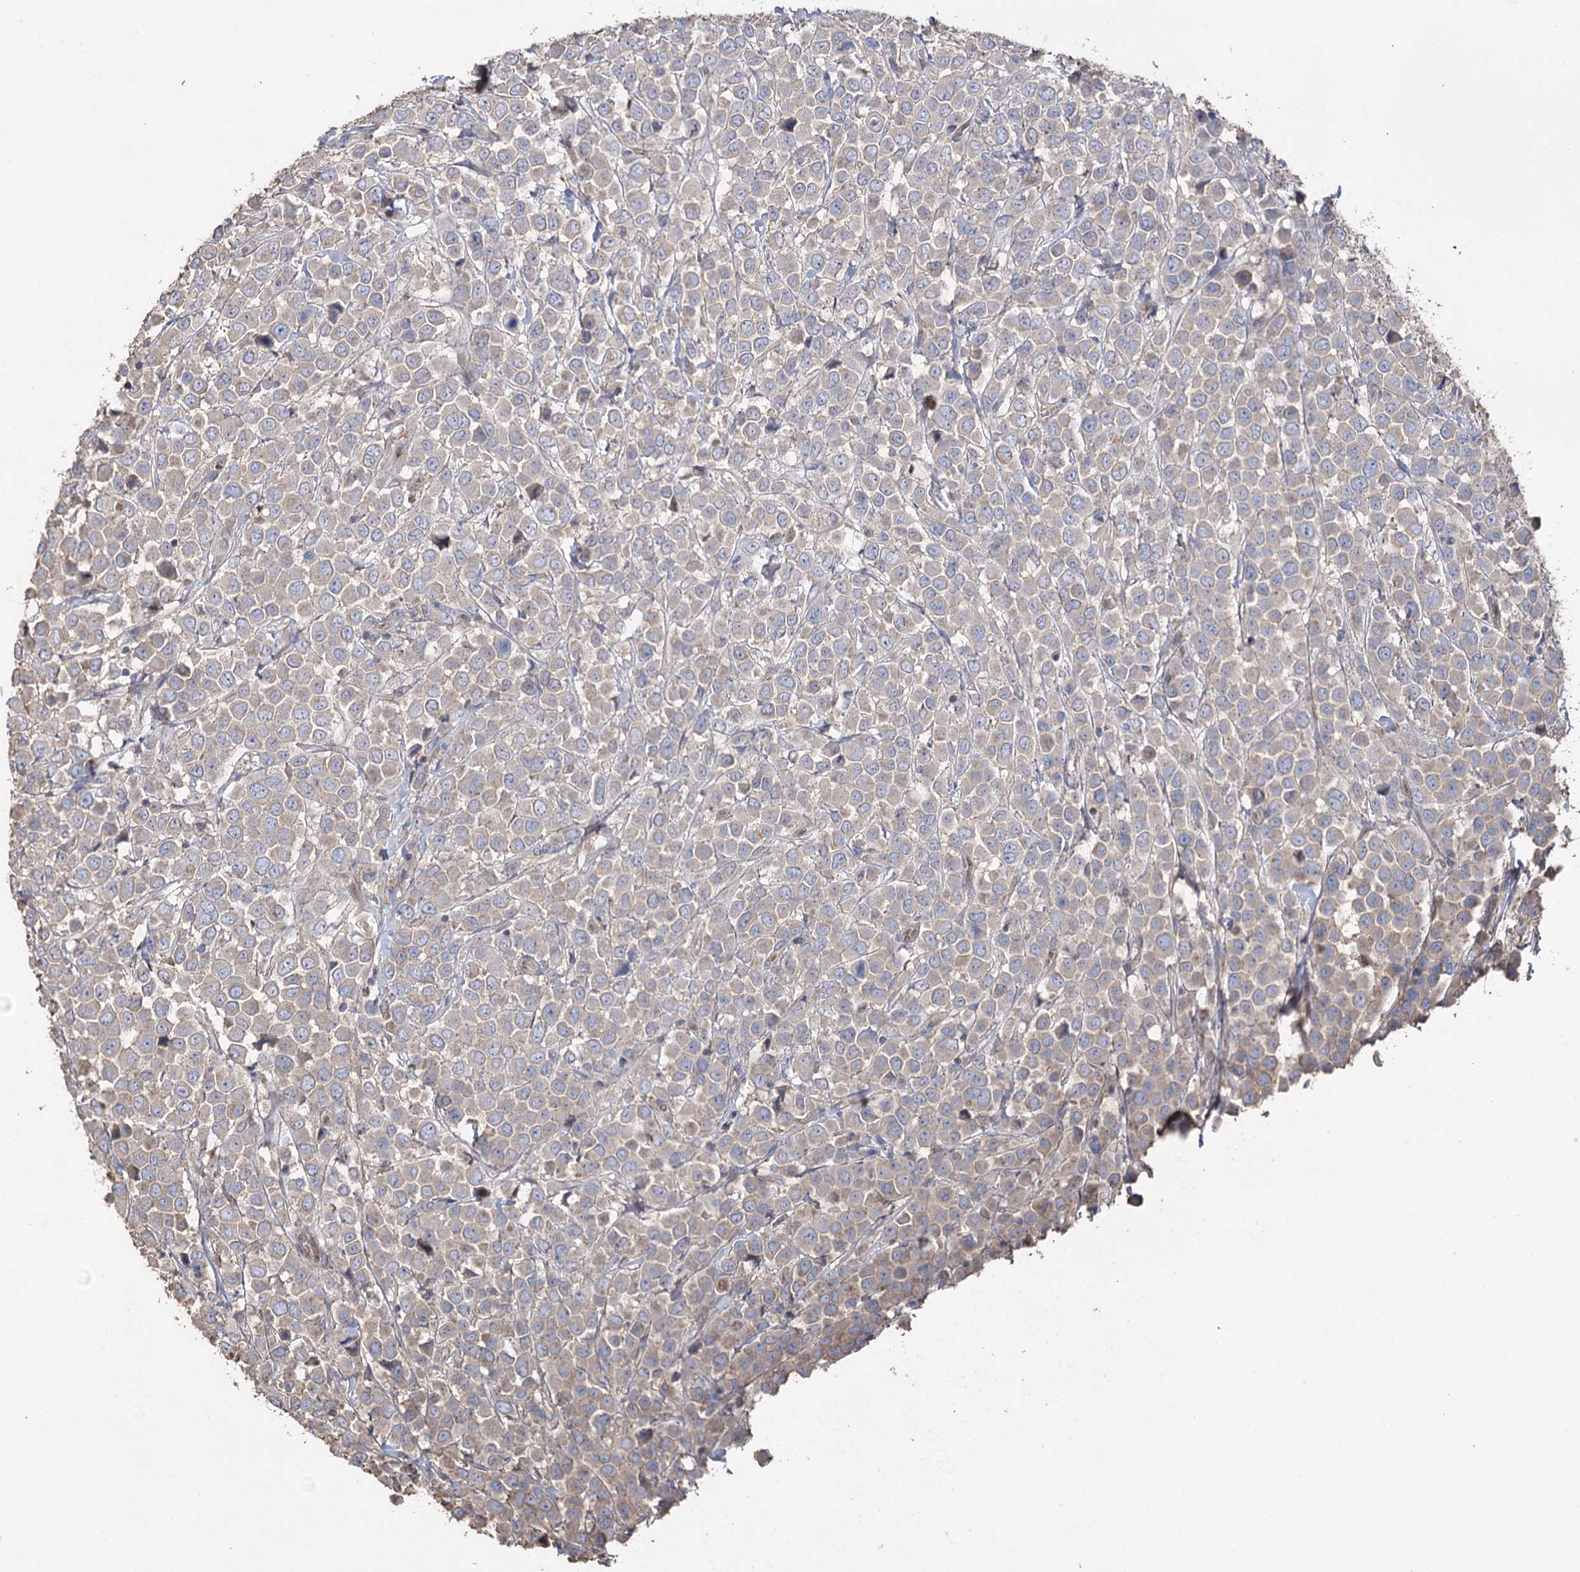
{"staining": {"intensity": "negative", "quantity": "none", "location": "none"}, "tissue": "breast cancer", "cell_type": "Tumor cells", "image_type": "cancer", "snomed": [{"axis": "morphology", "description": "Duct carcinoma"}, {"axis": "topography", "description": "Breast"}], "caption": "Tumor cells show no significant protein positivity in breast cancer.", "gene": "FAM13B", "patient": {"sex": "female", "age": 61}}